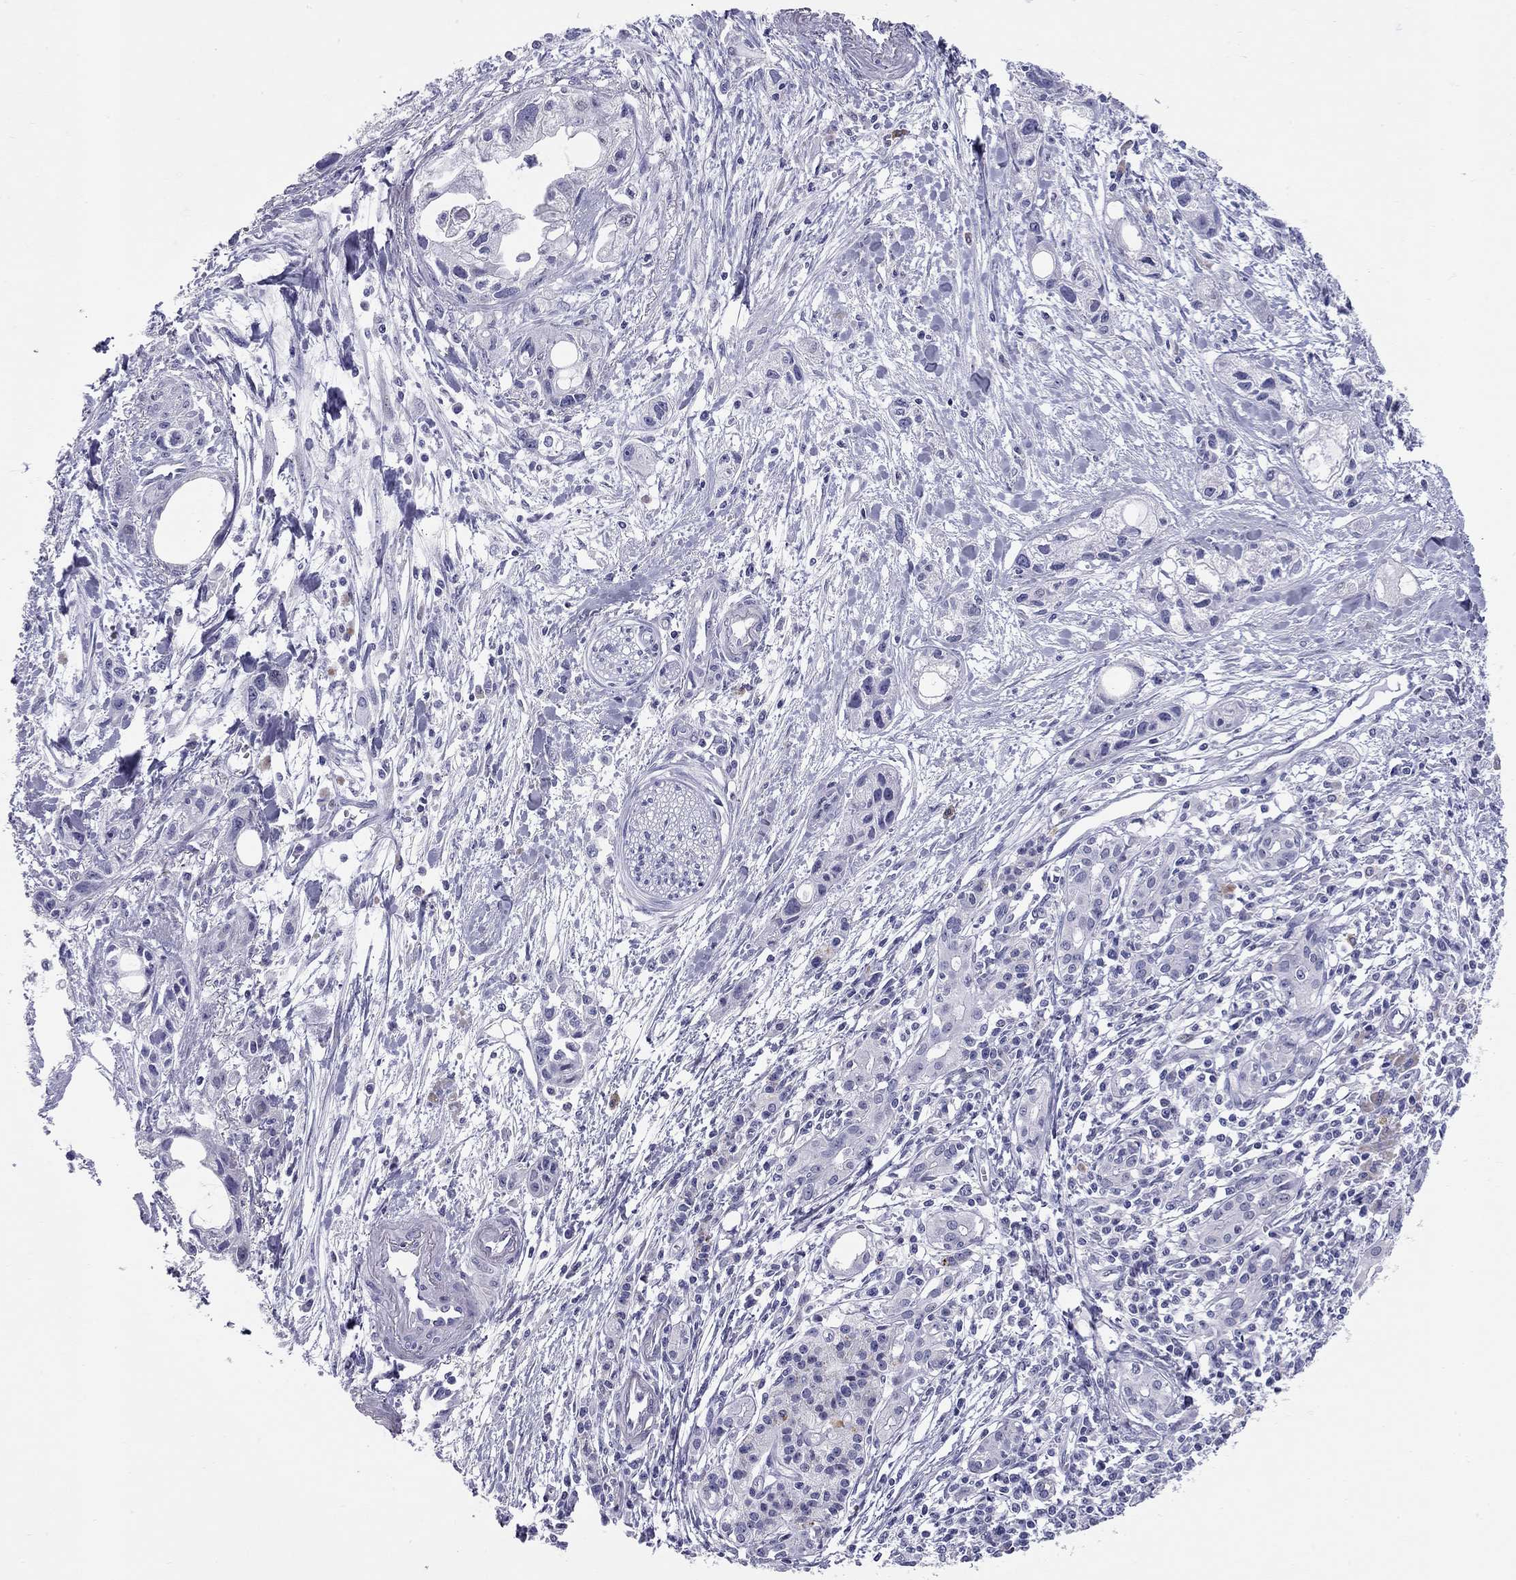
{"staining": {"intensity": "negative", "quantity": "none", "location": "none"}, "tissue": "pancreatic cancer", "cell_type": "Tumor cells", "image_type": "cancer", "snomed": [{"axis": "morphology", "description": "Adenocarcinoma, NOS"}, {"axis": "topography", "description": "Pancreas"}], "caption": "This is an immunohistochemistry image of pancreatic cancer (adenocarcinoma). There is no positivity in tumor cells.", "gene": "C8orf88", "patient": {"sex": "female", "age": 61}}